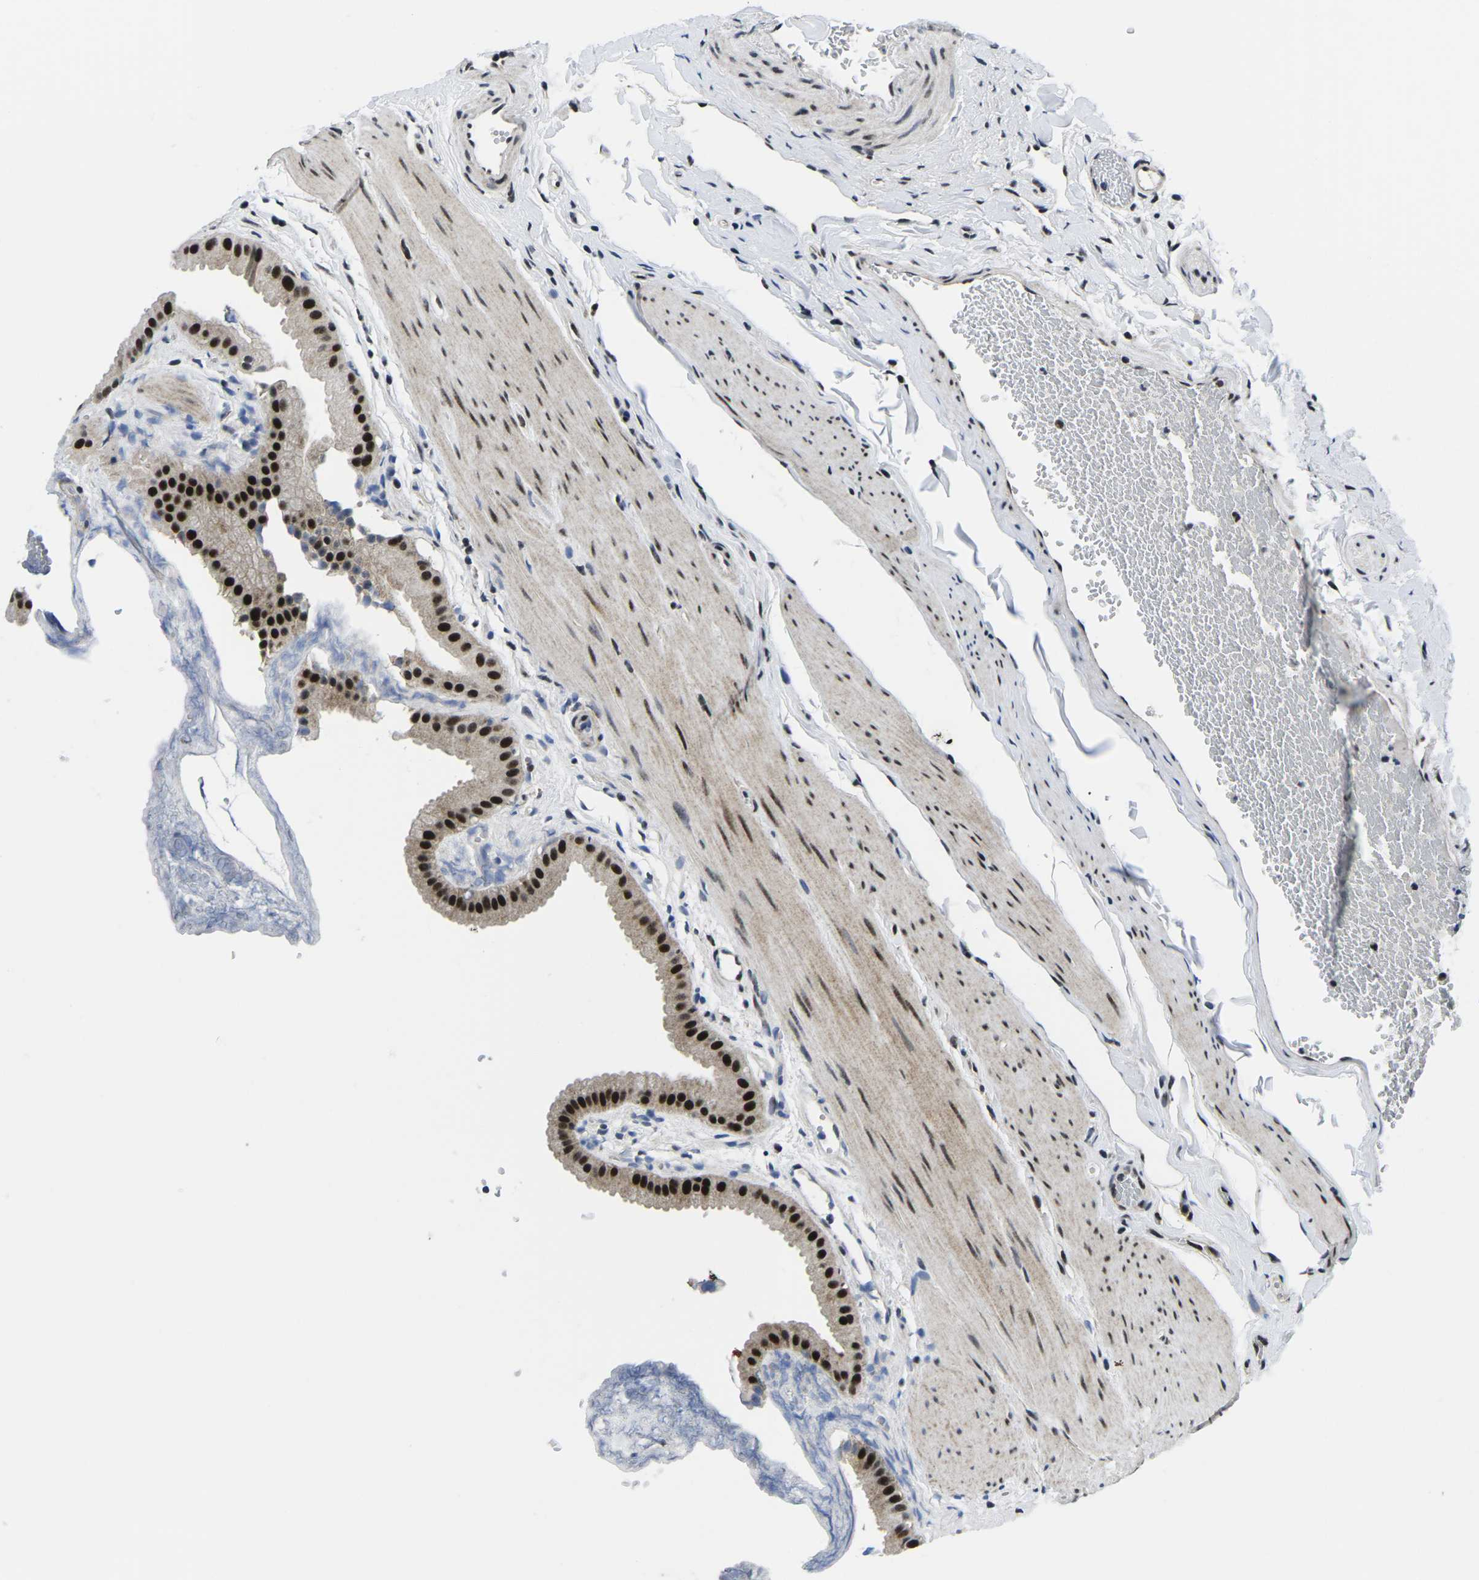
{"staining": {"intensity": "strong", "quantity": ">75%", "location": "nuclear"}, "tissue": "gallbladder", "cell_type": "Glandular cells", "image_type": "normal", "snomed": [{"axis": "morphology", "description": "Normal tissue, NOS"}, {"axis": "topography", "description": "Gallbladder"}], "caption": "Immunohistochemistry (IHC) of unremarkable gallbladder exhibits high levels of strong nuclear expression in about >75% of glandular cells.", "gene": "CDC73", "patient": {"sex": "female", "age": 64}}